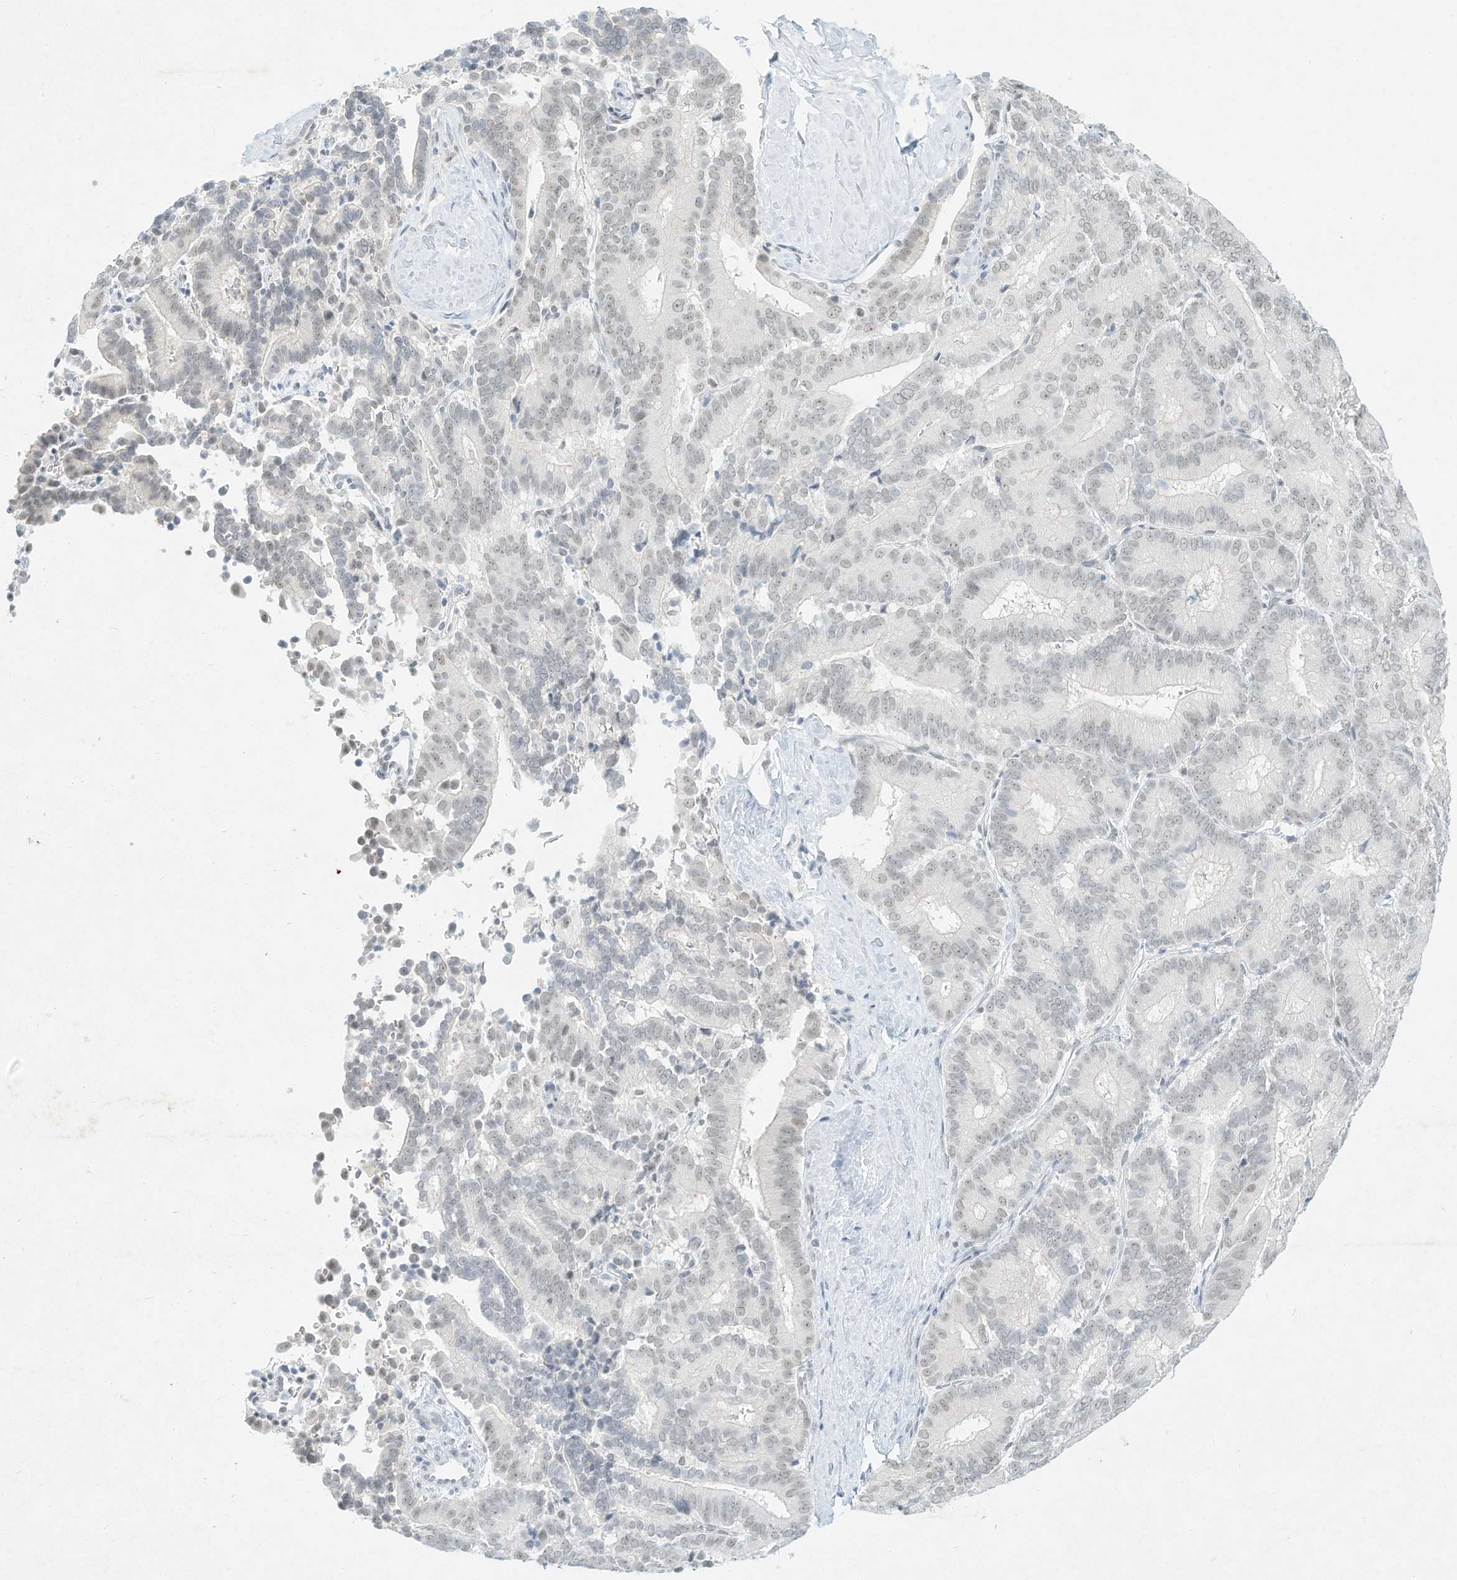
{"staining": {"intensity": "weak", "quantity": "<25%", "location": "nuclear"}, "tissue": "liver cancer", "cell_type": "Tumor cells", "image_type": "cancer", "snomed": [{"axis": "morphology", "description": "Cholangiocarcinoma"}, {"axis": "topography", "description": "Liver"}], "caption": "DAB immunohistochemical staining of liver cancer shows no significant positivity in tumor cells.", "gene": "PGC", "patient": {"sex": "female", "age": 75}}